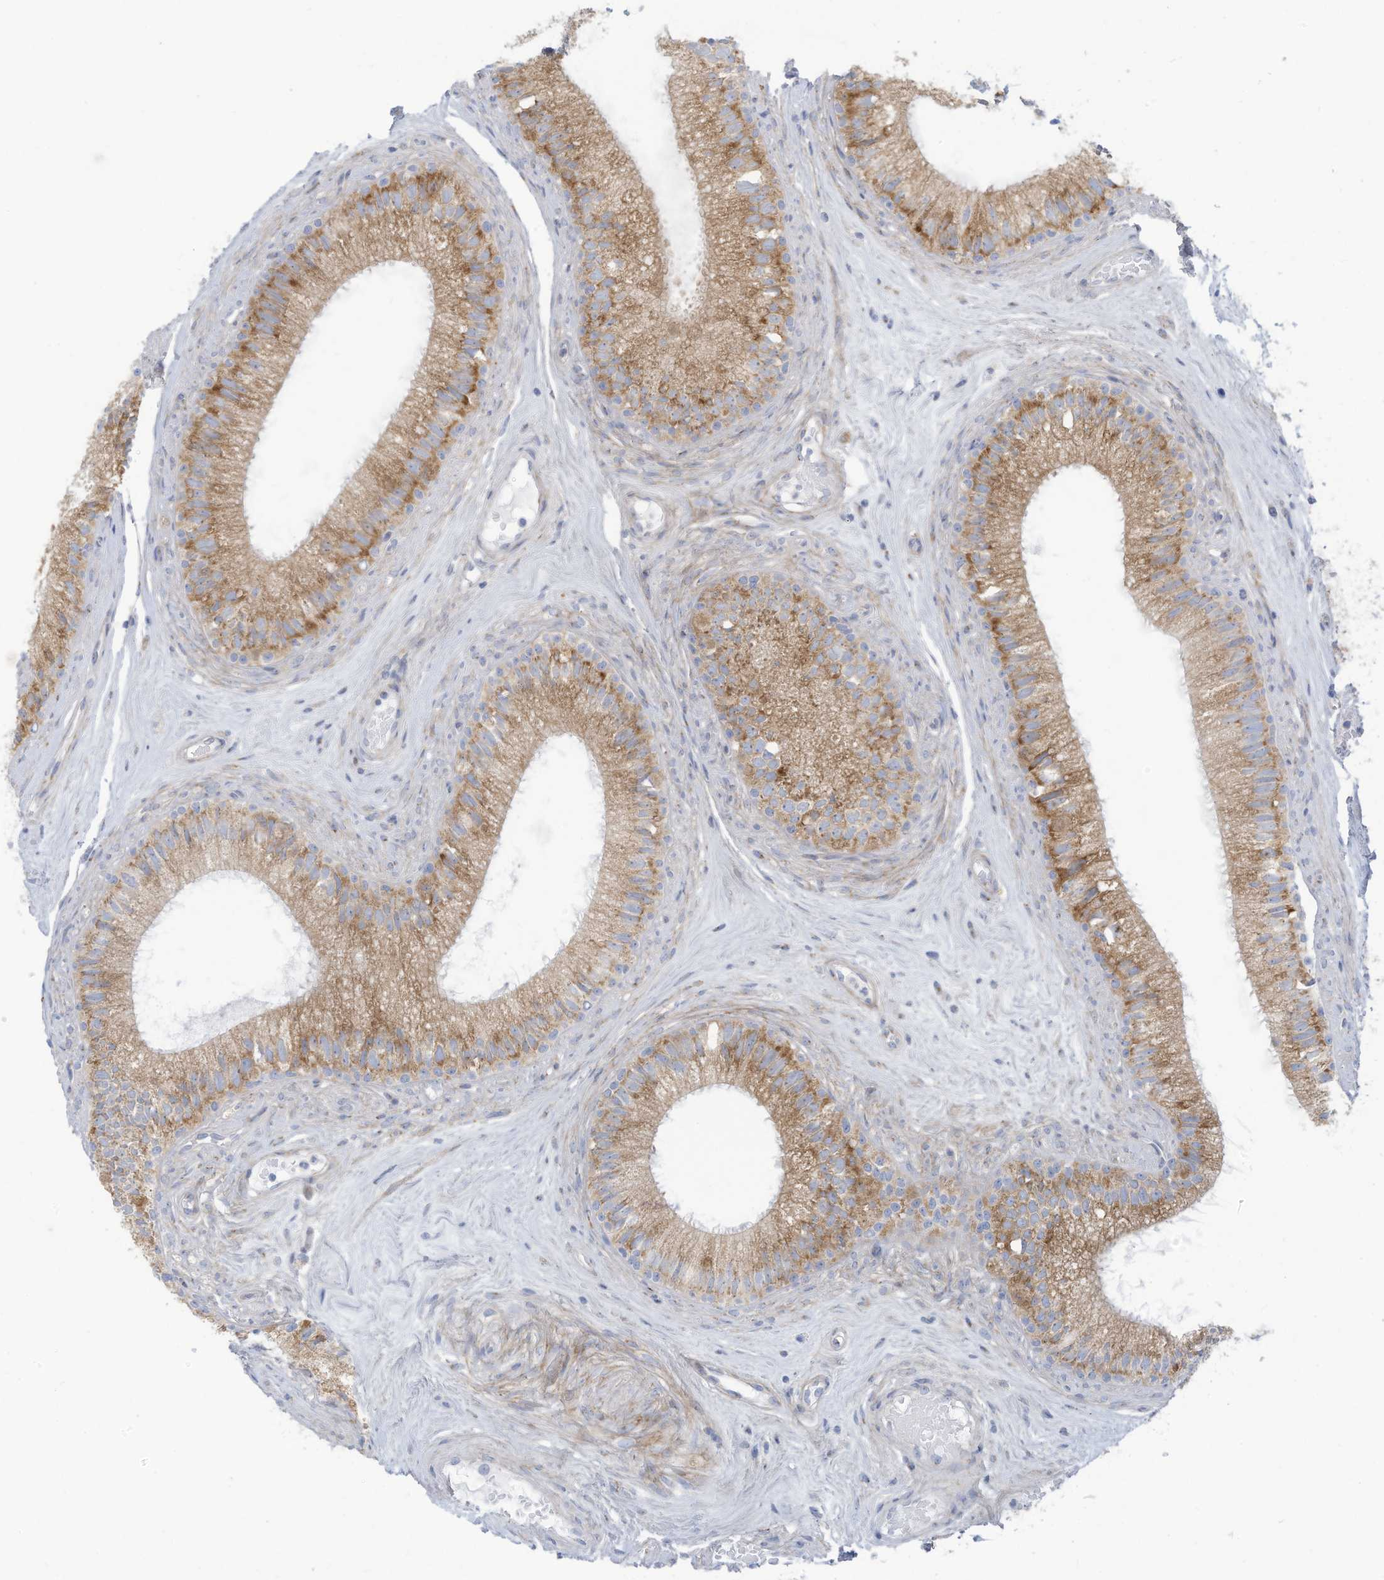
{"staining": {"intensity": "moderate", "quantity": ">75%", "location": "cytoplasmic/membranous"}, "tissue": "epididymis", "cell_type": "Glandular cells", "image_type": "normal", "snomed": [{"axis": "morphology", "description": "Normal tissue, NOS"}, {"axis": "topography", "description": "Epididymis"}], "caption": "Glandular cells display medium levels of moderate cytoplasmic/membranous expression in about >75% of cells in normal human epididymis. Immunohistochemistry (ihc) stains the protein in brown and the nuclei are stained blue.", "gene": "TRMT2B", "patient": {"sex": "male", "age": 71}}